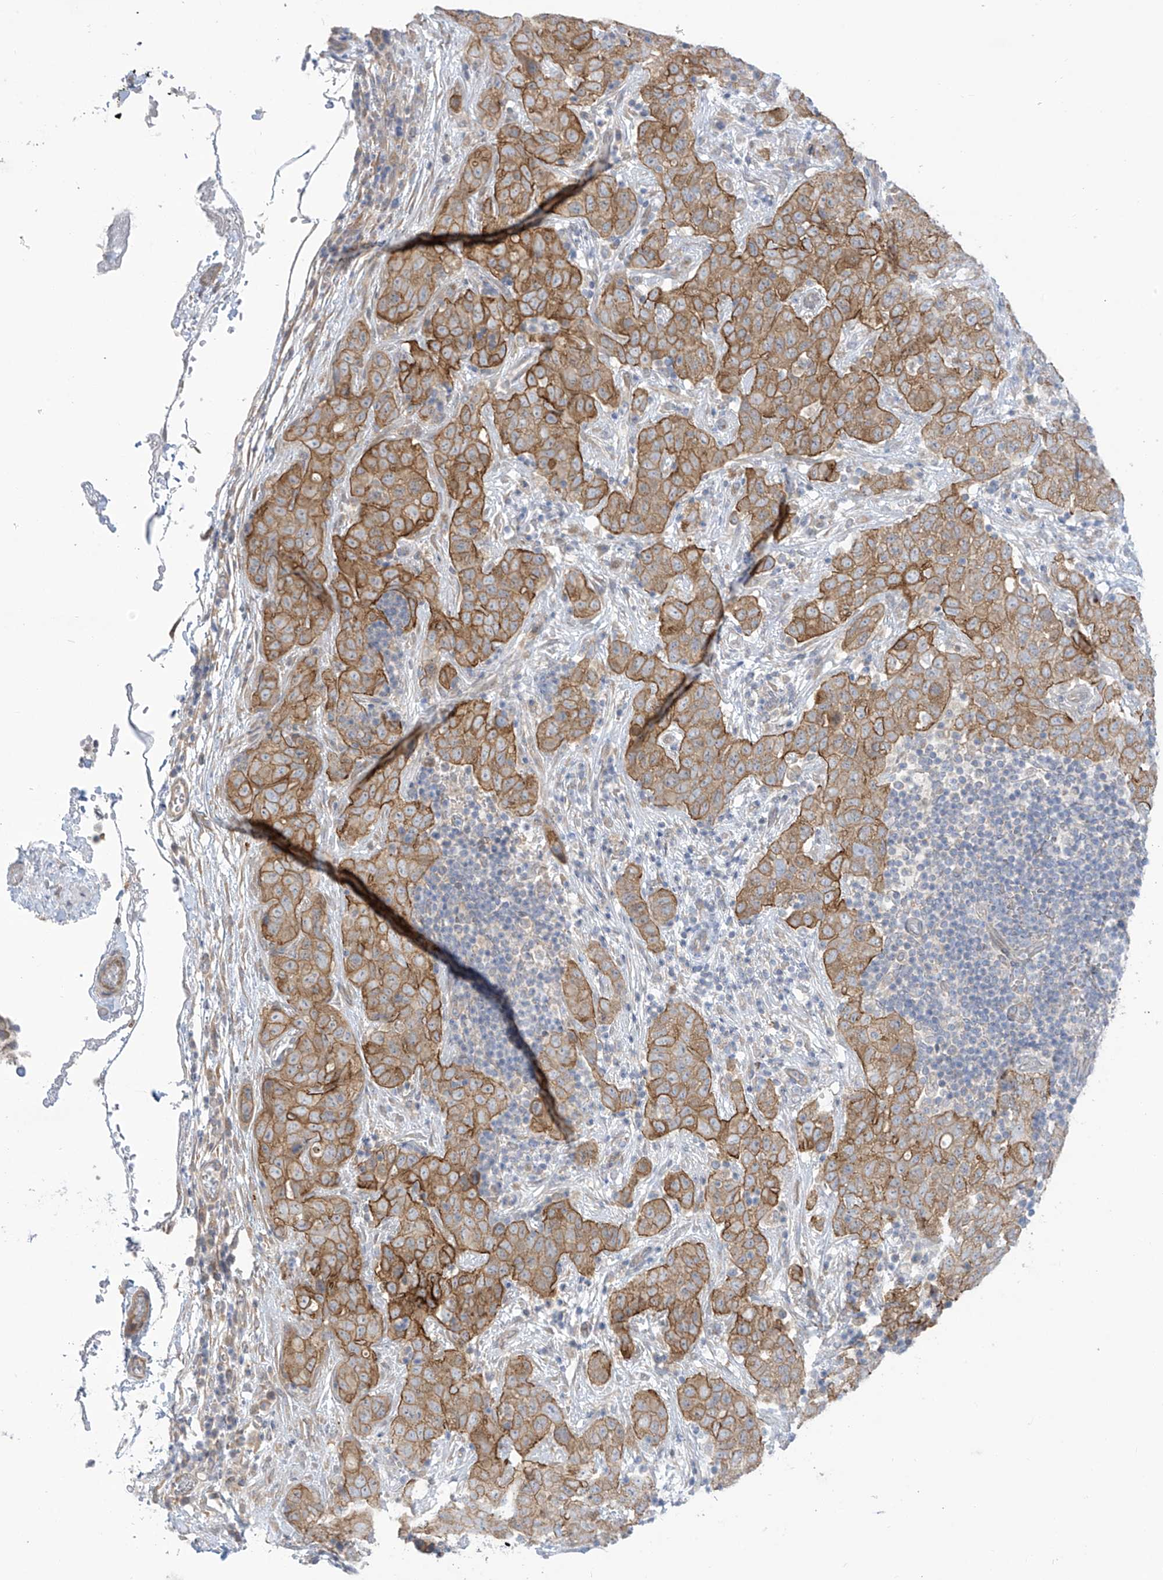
{"staining": {"intensity": "moderate", "quantity": ">75%", "location": "cytoplasmic/membranous"}, "tissue": "stomach cancer", "cell_type": "Tumor cells", "image_type": "cancer", "snomed": [{"axis": "morphology", "description": "Normal tissue, NOS"}, {"axis": "morphology", "description": "Adenocarcinoma, NOS"}, {"axis": "topography", "description": "Lymph node"}, {"axis": "topography", "description": "Stomach"}], "caption": "High-power microscopy captured an IHC histopathology image of adenocarcinoma (stomach), revealing moderate cytoplasmic/membranous positivity in about >75% of tumor cells.", "gene": "EIPR1", "patient": {"sex": "male", "age": 48}}